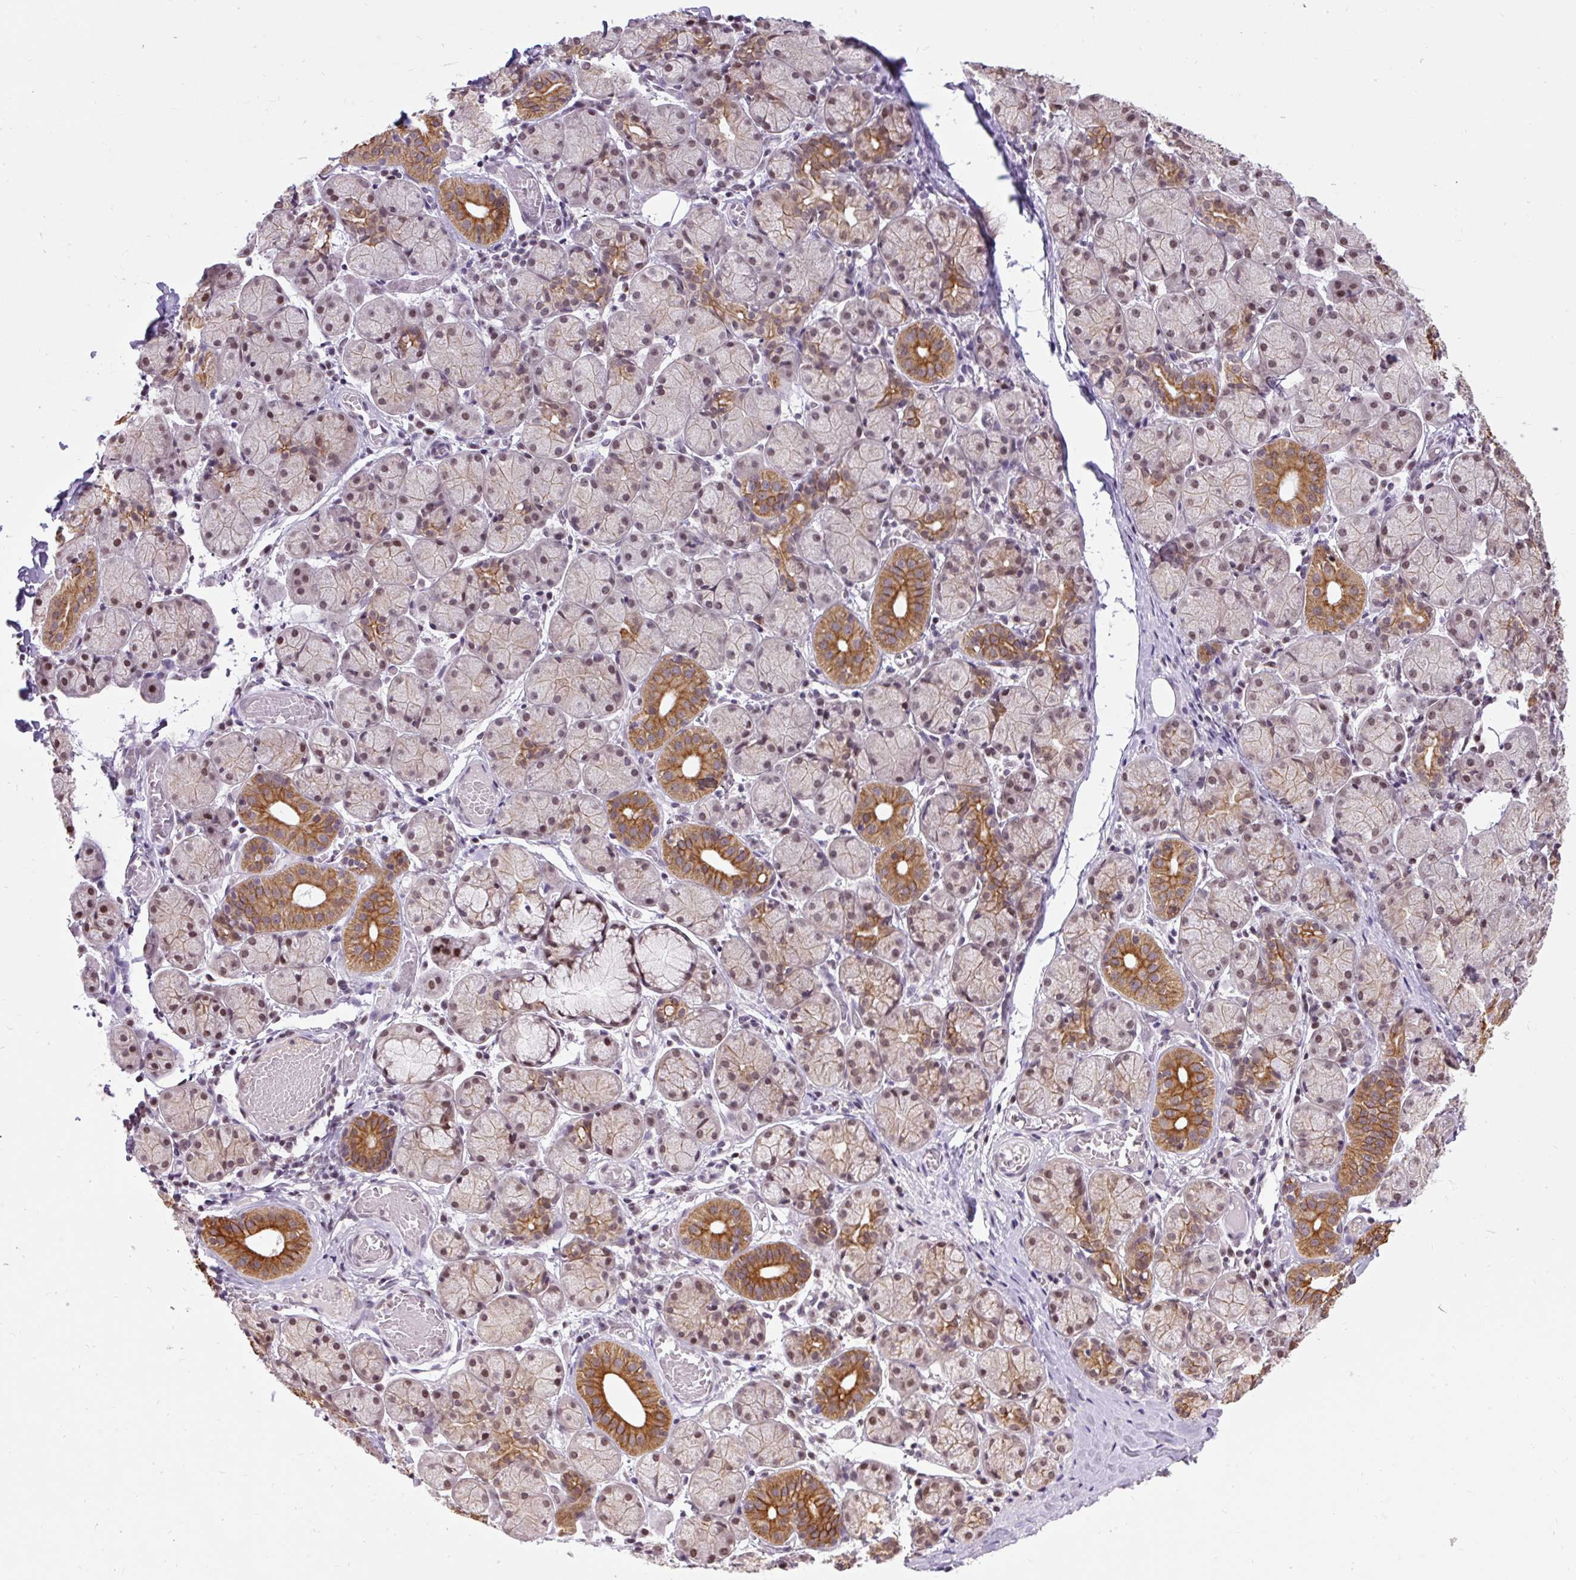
{"staining": {"intensity": "moderate", "quantity": ">75%", "location": "cytoplasmic/membranous,nuclear"}, "tissue": "salivary gland", "cell_type": "Glandular cells", "image_type": "normal", "snomed": [{"axis": "morphology", "description": "Normal tissue, NOS"}, {"axis": "topography", "description": "Salivary gland"}], "caption": "Brown immunohistochemical staining in normal human salivary gland reveals moderate cytoplasmic/membranous,nuclear expression in approximately >75% of glandular cells. Using DAB (brown) and hematoxylin (blue) stains, captured at high magnification using brightfield microscopy.", "gene": "ZNF672", "patient": {"sex": "female", "age": 24}}